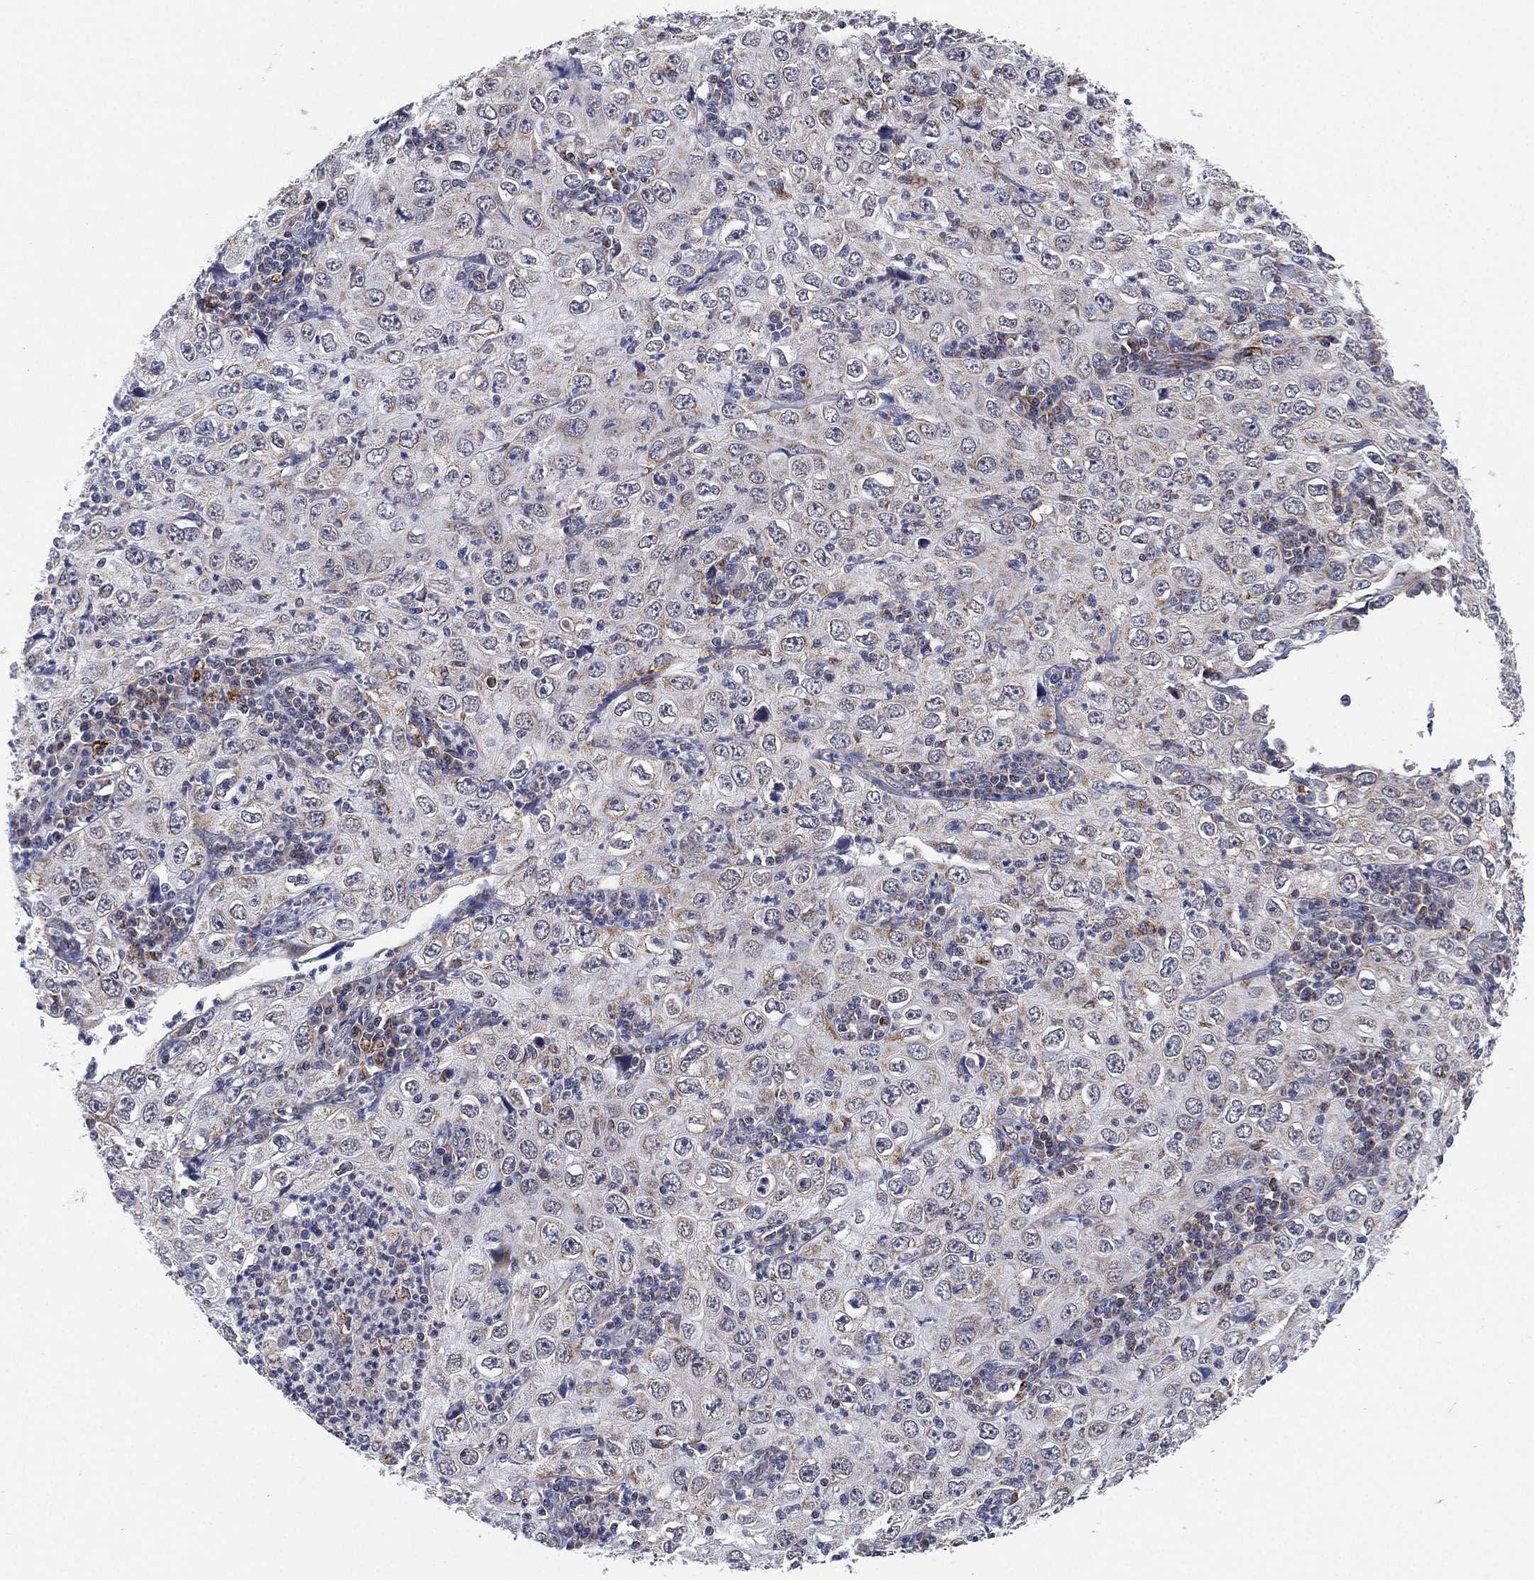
{"staining": {"intensity": "weak", "quantity": "<25%", "location": "cytoplasmic/membranous"}, "tissue": "cervical cancer", "cell_type": "Tumor cells", "image_type": "cancer", "snomed": [{"axis": "morphology", "description": "Squamous cell carcinoma, NOS"}, {"axis": "topography", "description": "Cervix"}], "caption": "High power microscopy micrograph of an immunohistochemistry (IHC) photomicrograph of cervical cancer (squamous cell carcinoma), revealing no significant positivity in tumor cells. (DAB (3,3'-diaminobenzidine) immunohistochemistry (IHC) with hematoxylin counter stain).", "gene": "PSMG4", "patient": {"sex": "female", "age": 24}}